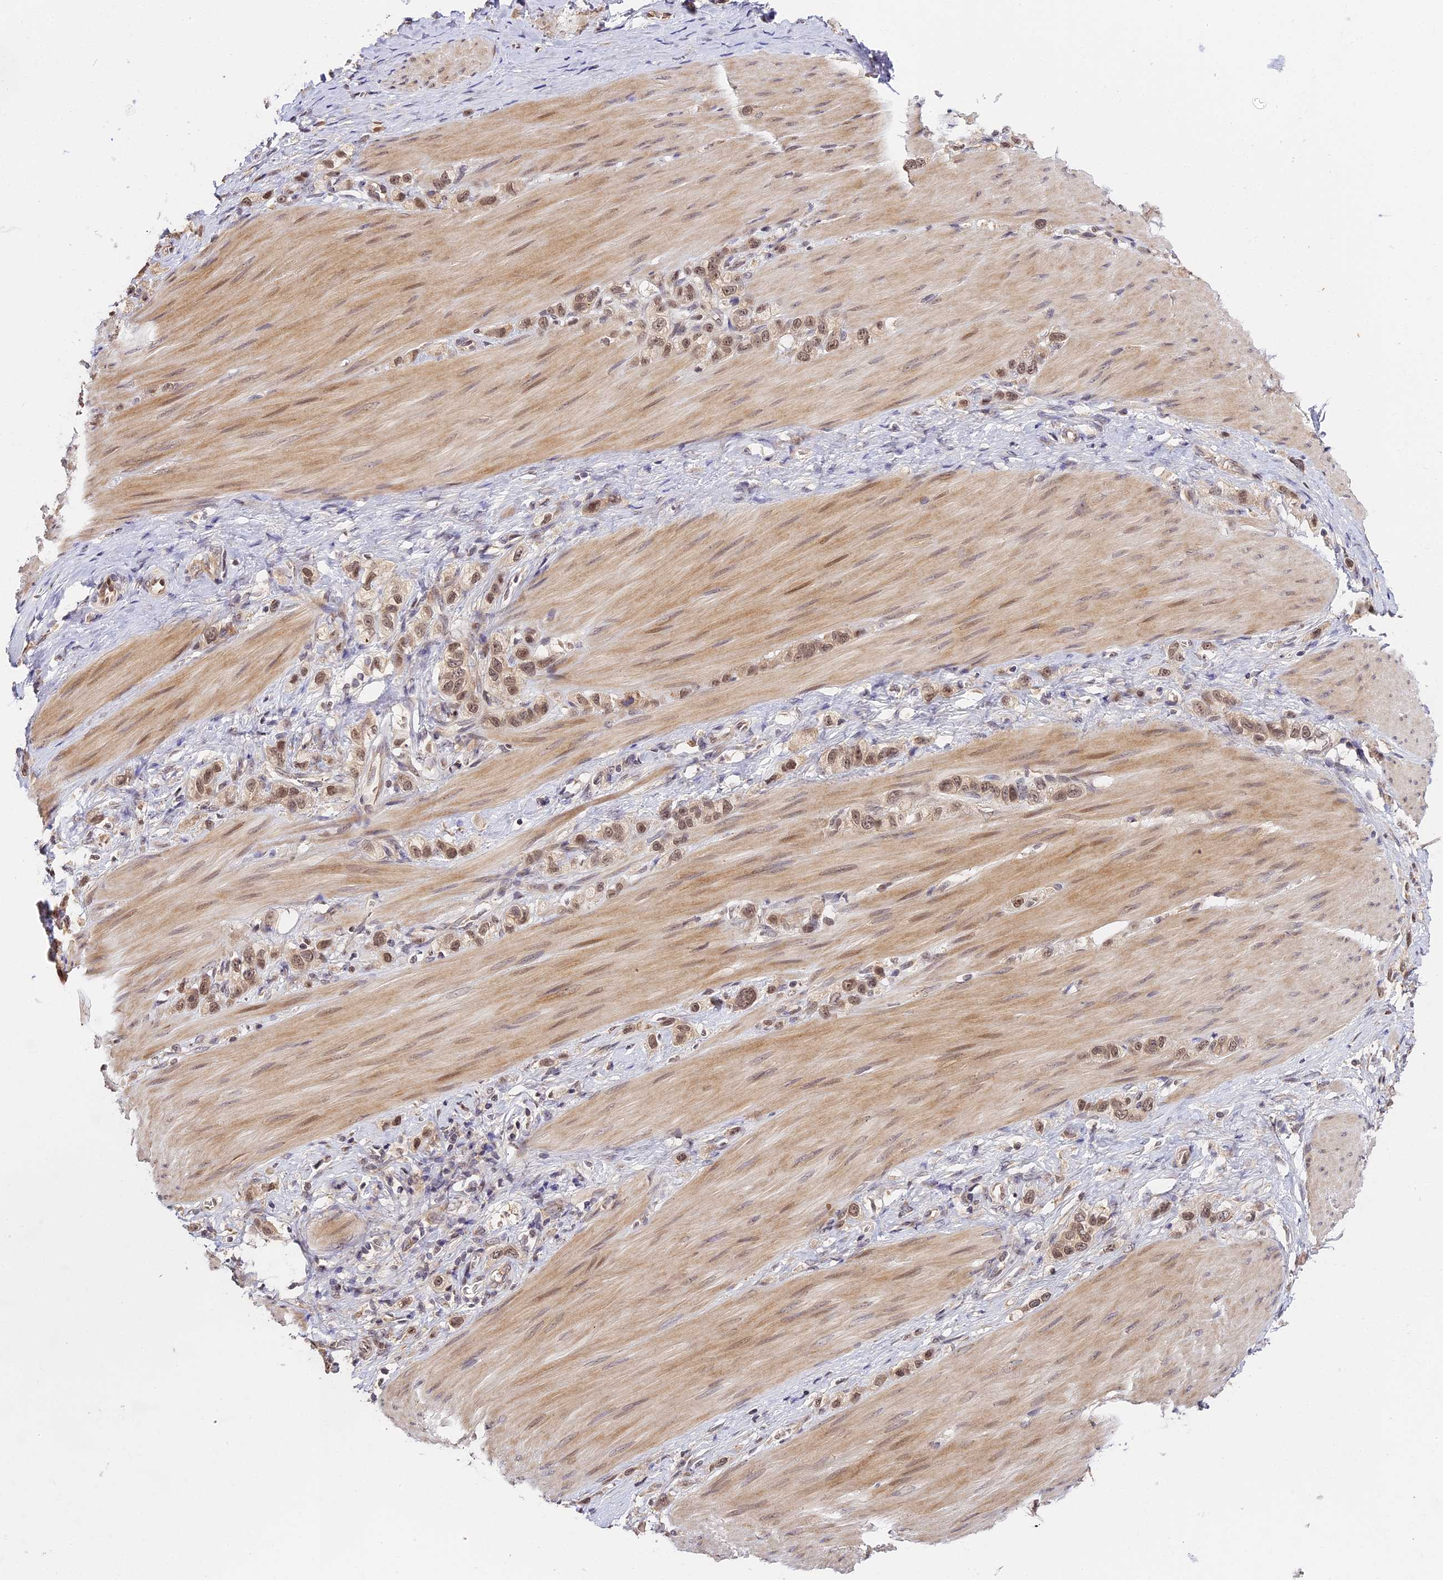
{"staining": {"intensity": "weak", "quantity": ">75%", "location": "nuclear"}, "tissue": "stomach cancer", "cell_type": "Tumor cells", "image_type": "cancer", "snomed": [{"axis": "morphology", "description": "Adenocarcinoma, NOS"}, {"axis": "topography", "description": "Stomach"}], "caption": "Protein expression by IHC demonstrates weak nuclear expression in about >75% of tumor cells in stomach cancer. Using DAB (3,3'-diaminobenzidine) (brown) and hematoxylin (blue) stains, captured at high magnification using brightfield microscopy.", "gene": "IMPACT", "patient": {"sex": "female", "age": 65}}